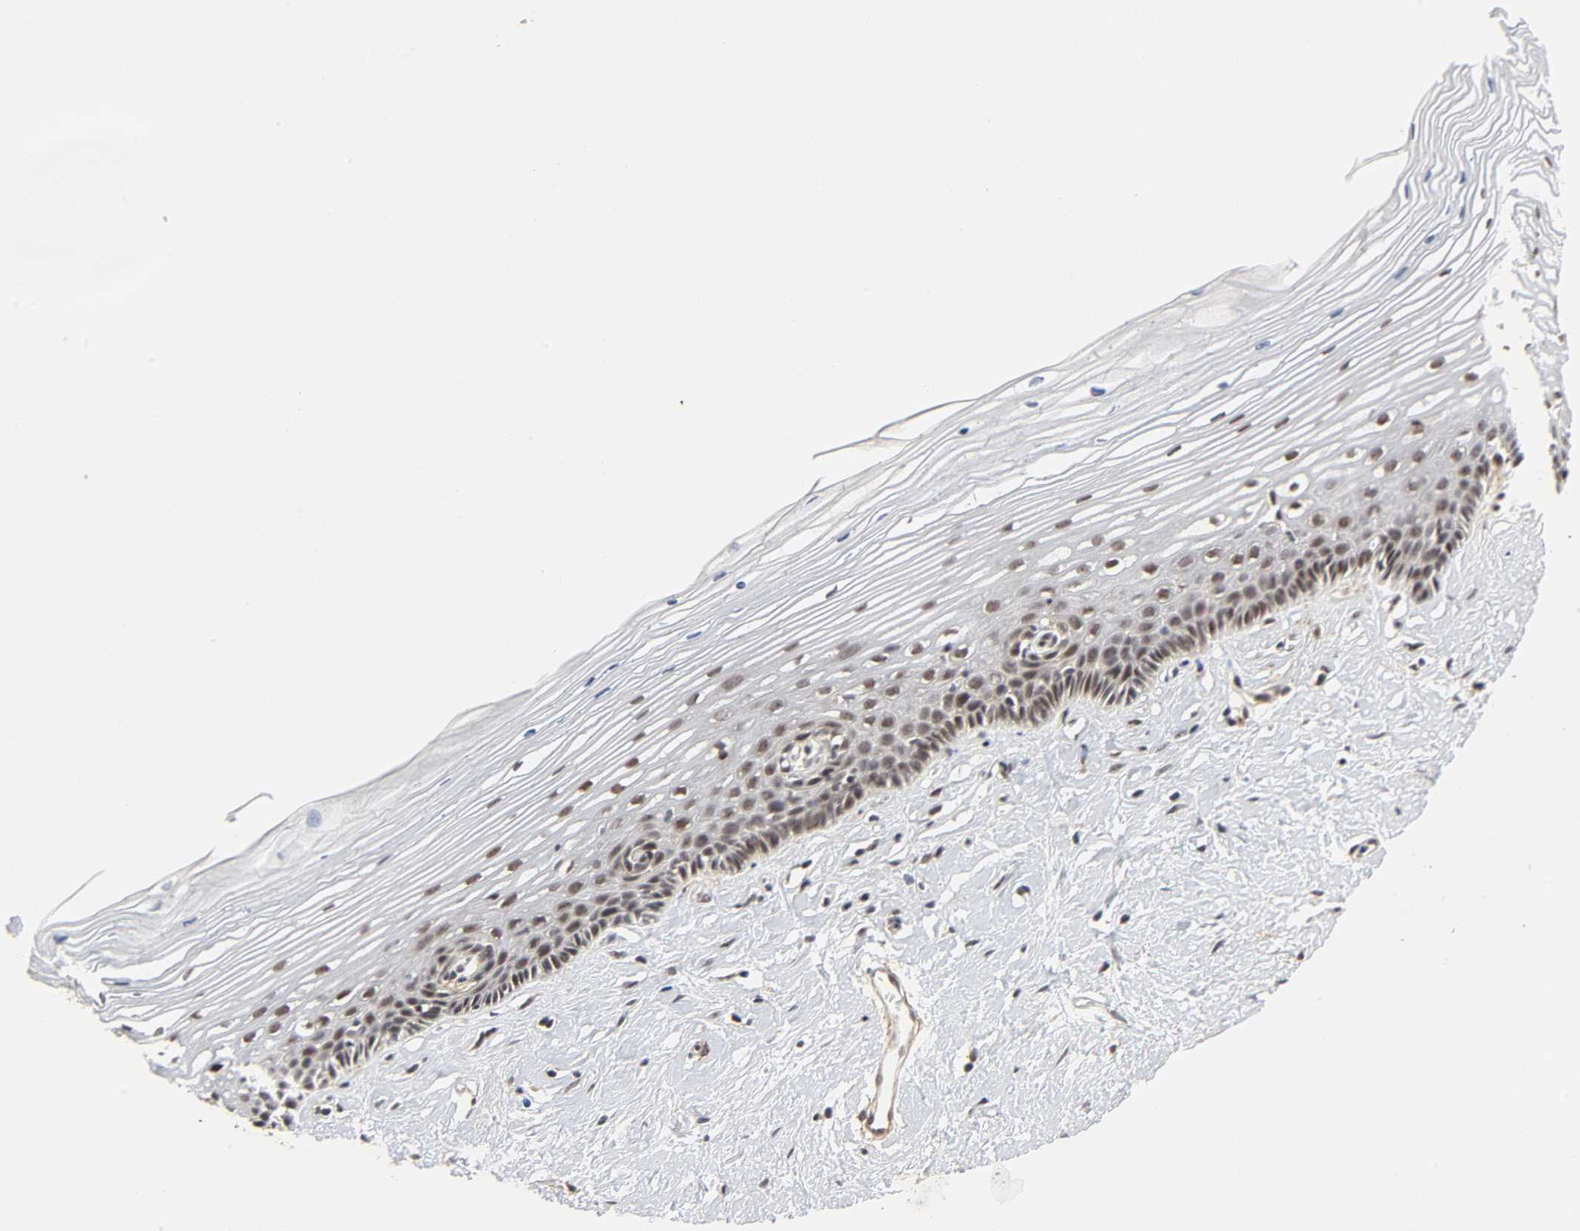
{"staining": {"intensity": "moderate", "quantity": ">75%", "location": "cytoplasmic/membranous,nuclear"}, "tissue": "cervix", "cell_type": "Glandular cells", "image_type": "normal", "snomed": [{"axis": "morphology", "description": "Normal tissue, NOS"}, {"axis": "topography", "description": "Cervix"}], "caption": "Human cervix stained for a protein (brown) demonstrates moderate cytoplasmic/membranous,nuclear positive expression in about >75% of glandular cells.", "gene": "ZKSCAN8", "patient": {"sex": "female", "age": 40}}